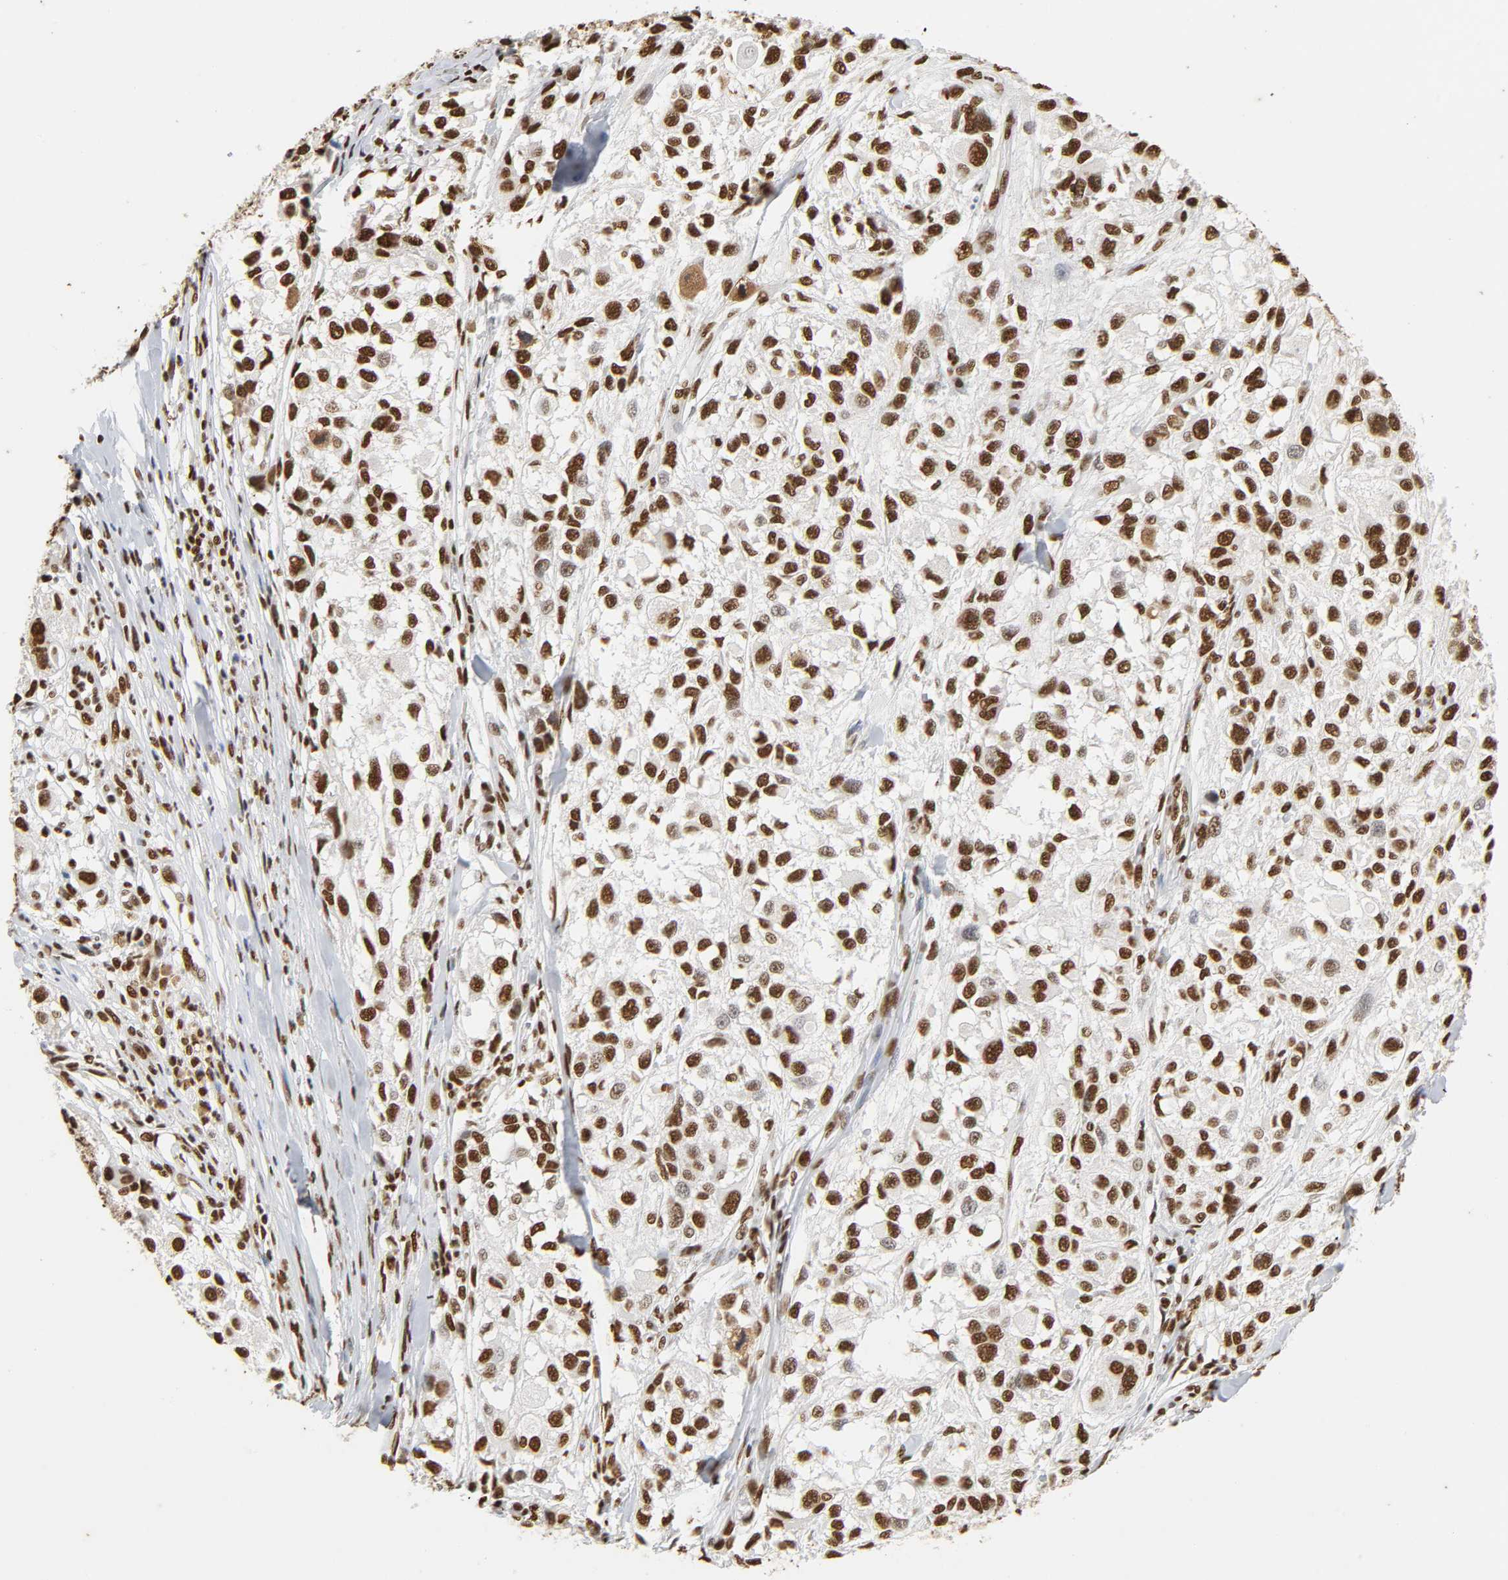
{"staining": {"intensity": "strong", "quantity": ">75%", "location": "nuclear"}, "tissue": "melanoma", "cell_type": "Tumor cells", "image_type": "cancer", "snomed": [{"axis": "morphology", "description": "Necrosis, NOS"}, {"axis": "morphology", "description": "Malignant melanoma, NOS"}, {"axis": "topography", "description": "Skin"}], "caption": "A micrograph showing strong nuclear positivity in approximately >75% of tumor cells in malignant melanoma, as visualized by brown immunohistochemical staining.", "gene": "HNRNPC", "patient": {"sex": "female", "age": 87}}